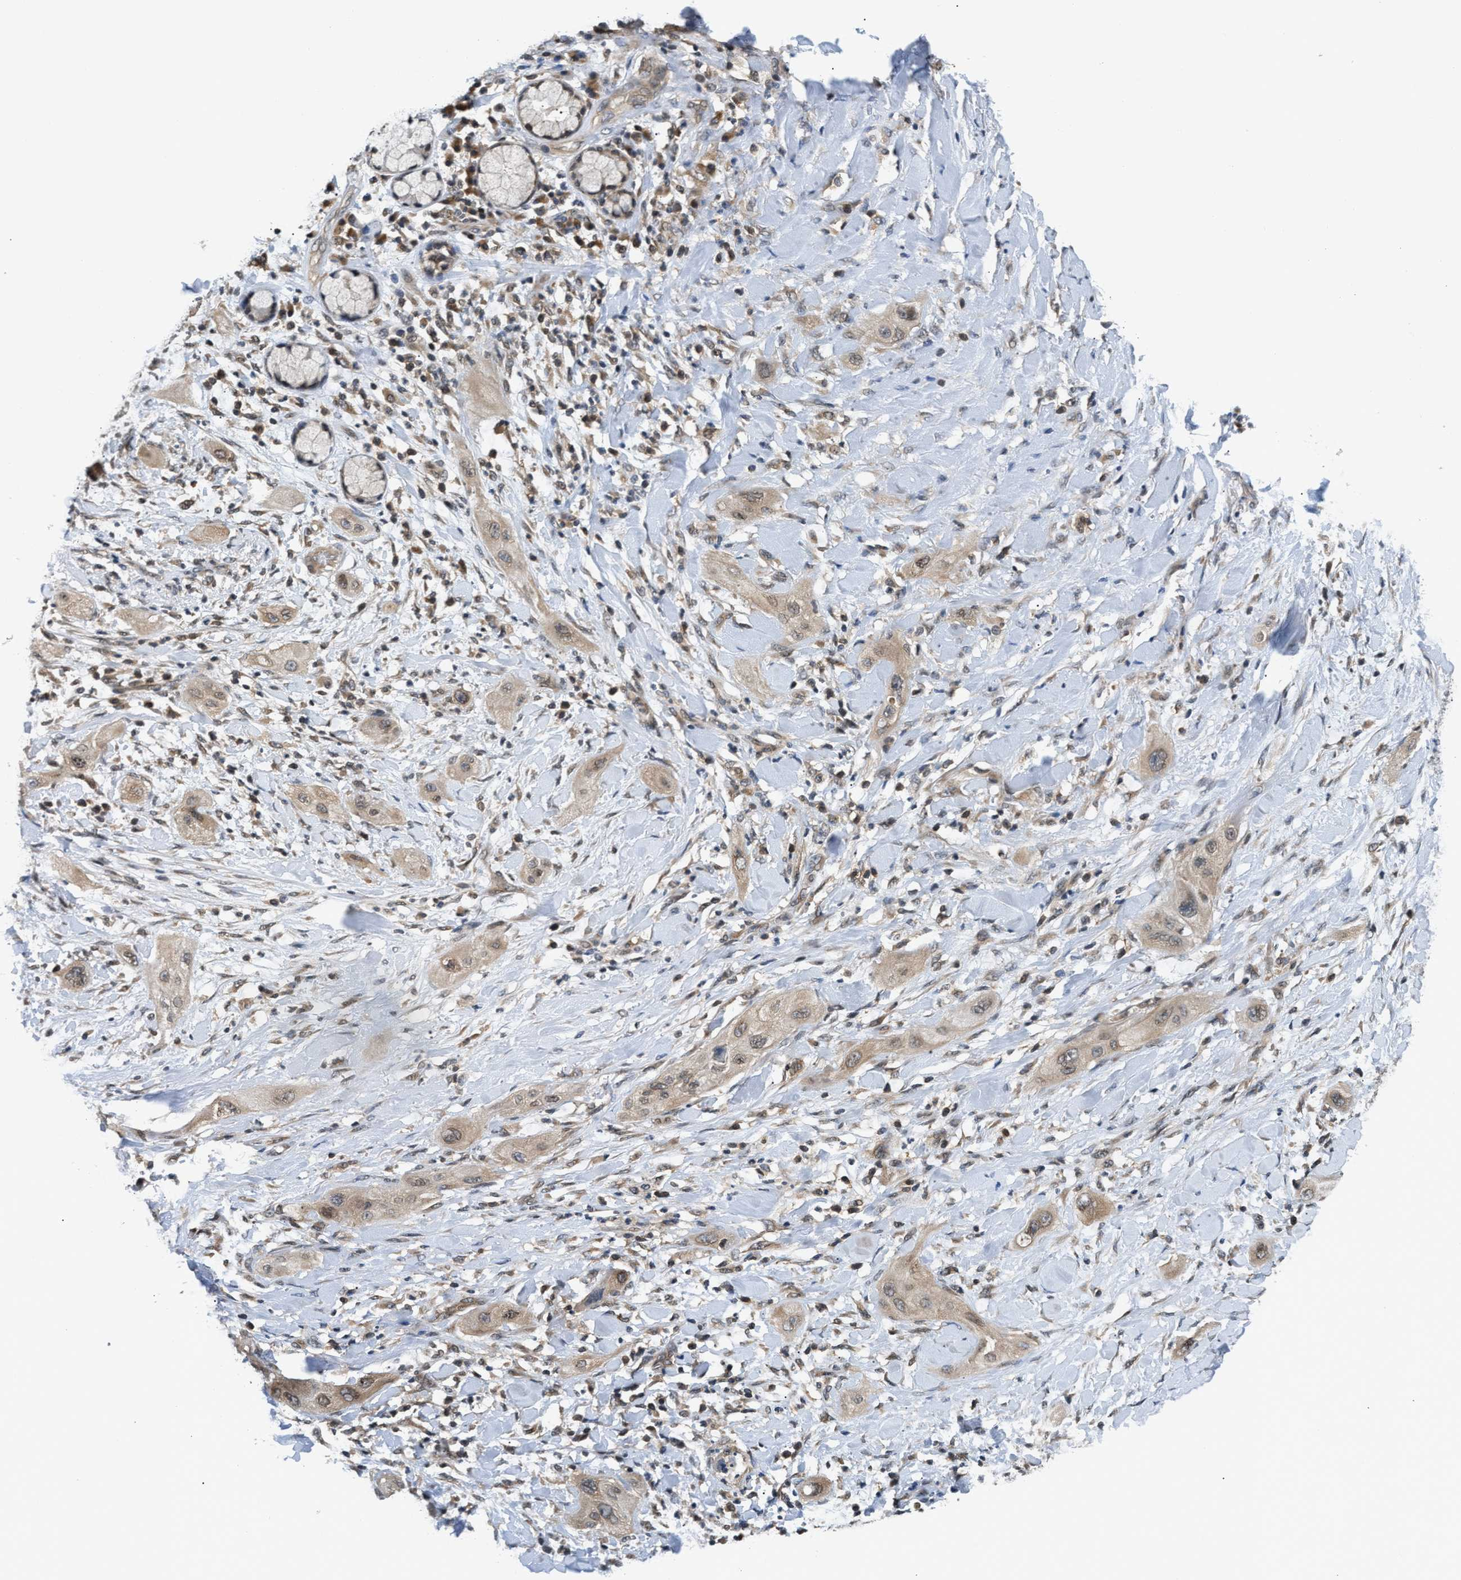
{"staining": {"intensity": "weak", "quantity": ">75%", "location": "cytoplasmic/membranous"}, "tissue": "lung cancer", "cell_type": "Tumor cells", "image_type": "cancer", "snomed": [{"axis": "morphology", "description": "Squamous cell carcinoma, NOS"}, {"axis": "topography", "description": "Lung"}], "caption": "IHC photomicrograph of neoplastic tissue: lung cancer stained using immunohistochemistry (IHC) exhibits low levels of weak protein expression localized specifically in the cytoplasmic/membranous of tumor cells, appearing as a cytoplasmic/membranous brown color.", "gene": "RAB29", "patient": {"sex": "female", "age": 47}}